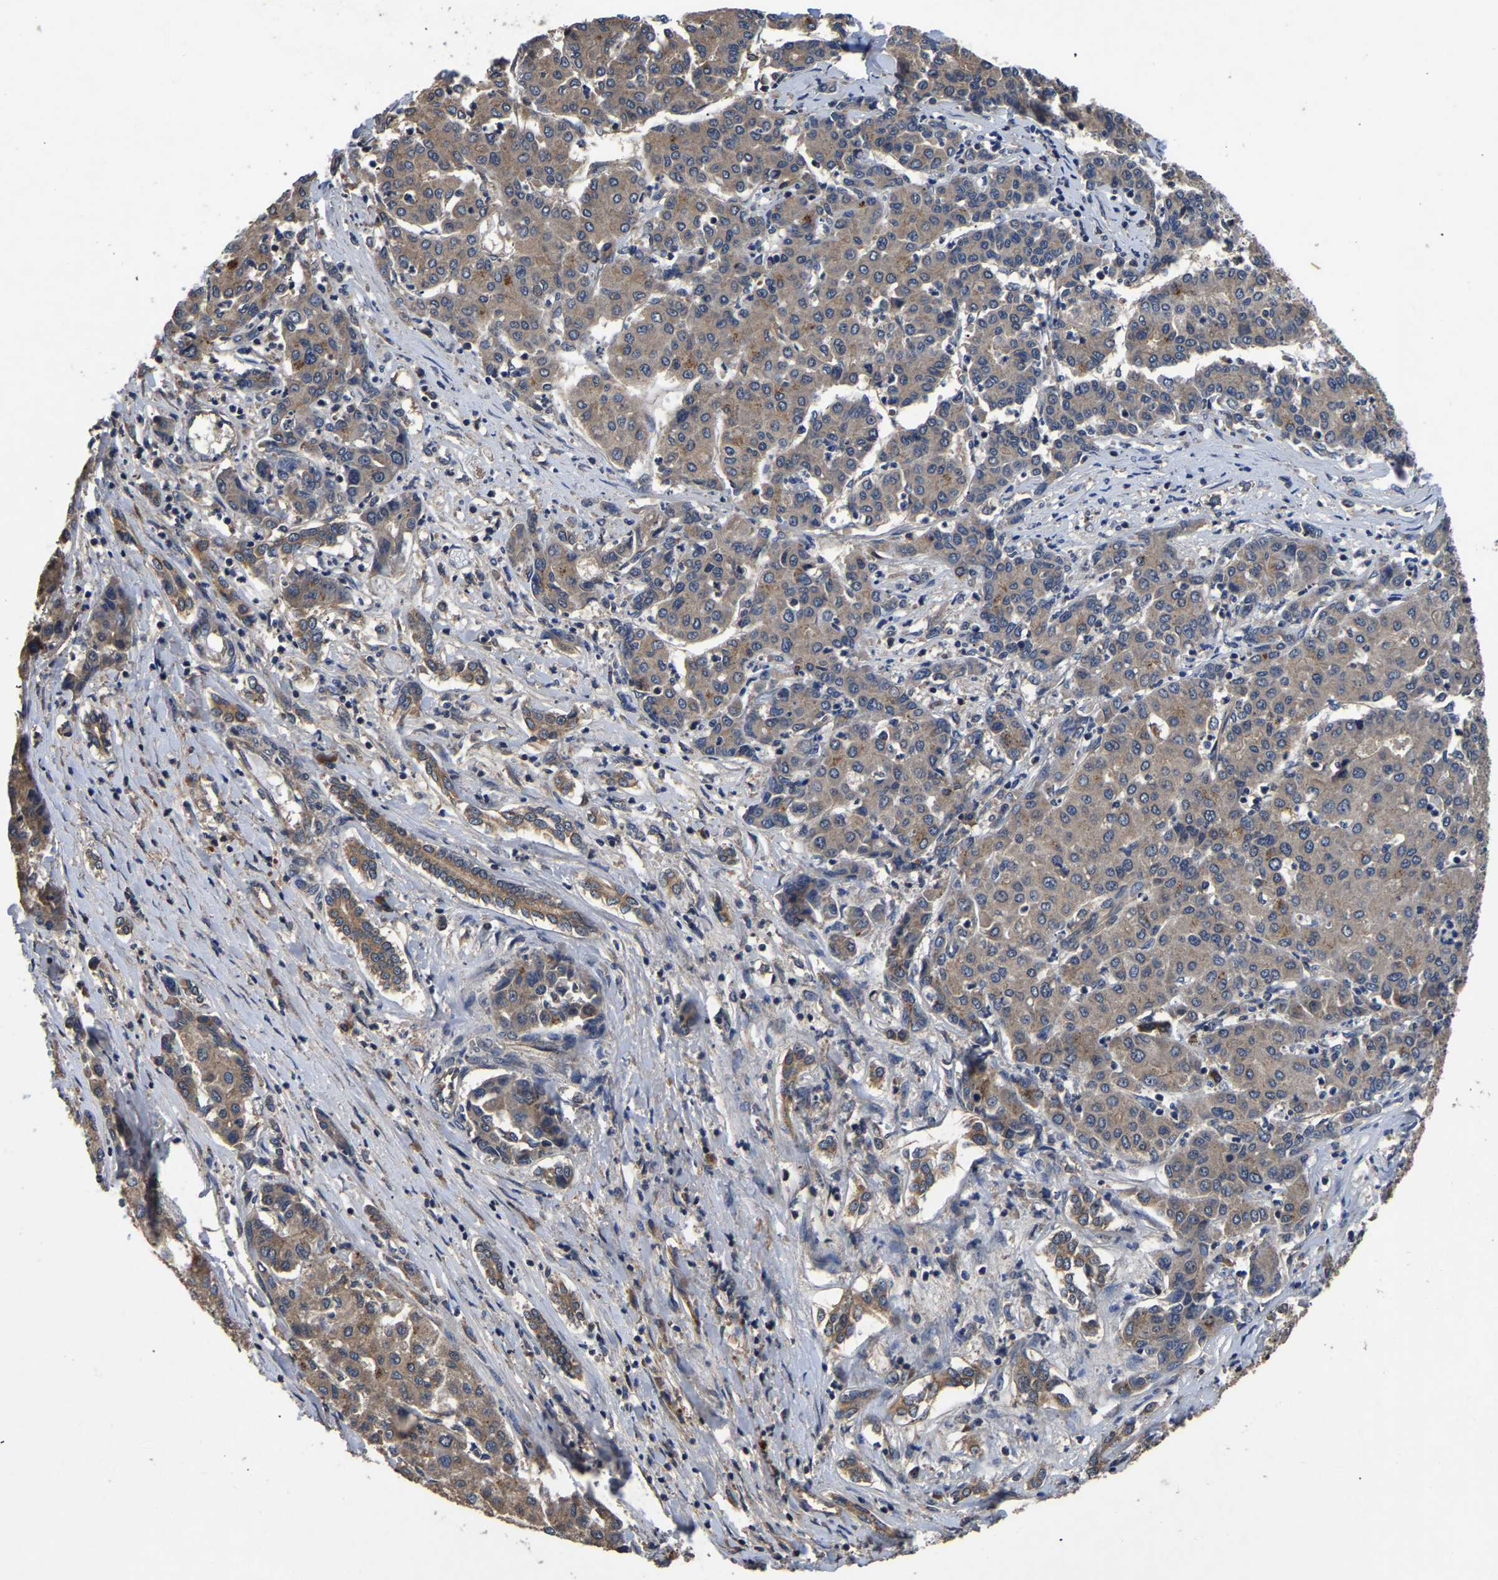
{"staining": {"intensity": "moderate", "quantity": ">75%", "location": "cytoplasmic/membranous"}, "tissue": "liver cancer", "cell_type": "Tumor cells", "image_type": "cancer", "snomed": [{"axis": "morphology", "description": "Carcinoma, Hepatocellular, NOS"}, {"axis": "topography", "description": "Liver"}], "caption": "Liver hepatocellular carcinoma tissue displays moderate cytoplasmic/membranous expression in approximately >75% of tumor cells, visualized by immunohistochemistry.", "gene": "CRYZL1", "patient": {"sex": "male", "age": 65}}